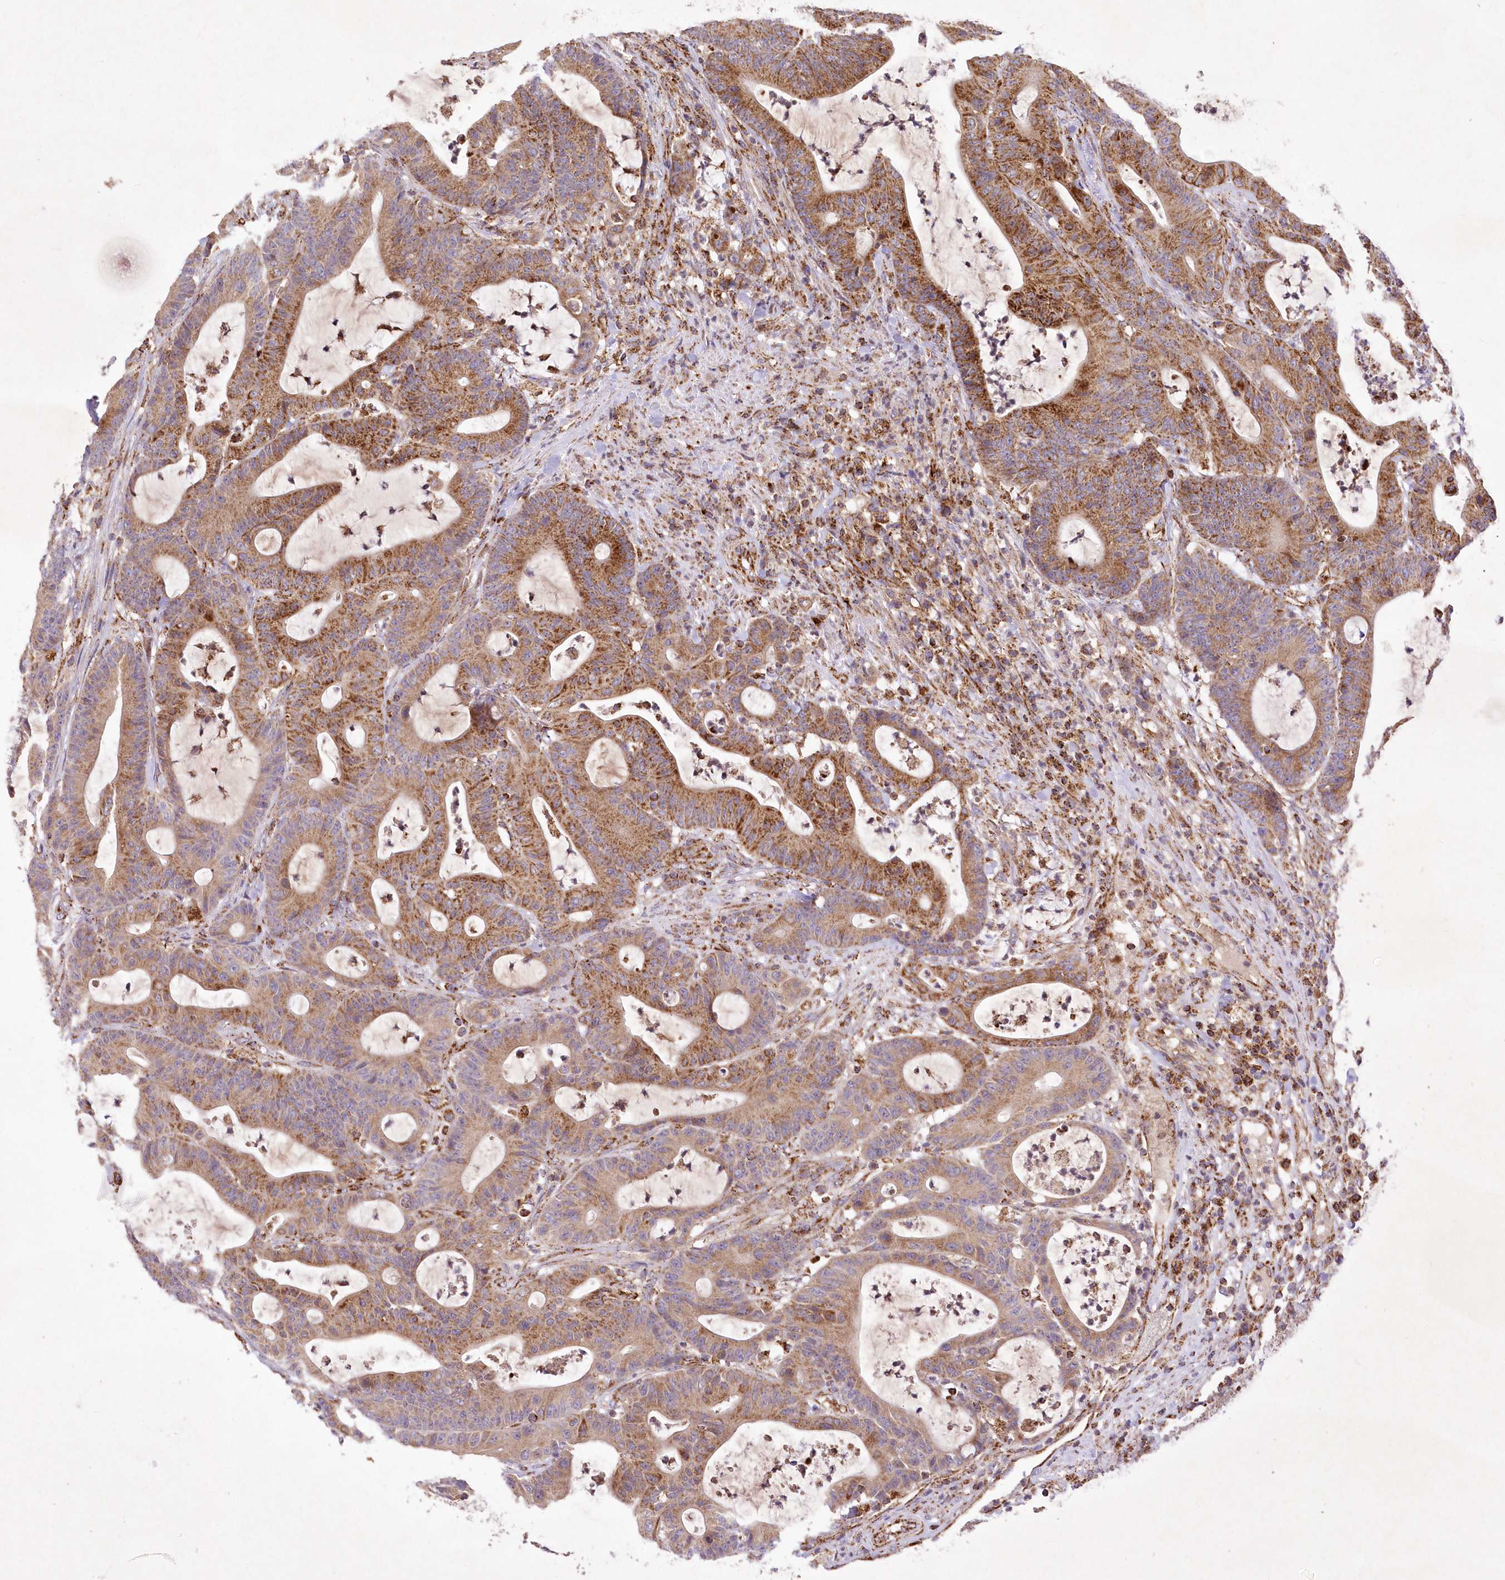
{"staining": {"intensity": "strong", "quantity": ">75%", "location": "cytoplasmic/membranous"}, "tissue": "colorectal cancer", "cell_type": "Tumor cells", "image_type": "cancer", "snomed": [{"axis": "morphology", "description": "Adenocarcinoma, NOS"}, {"axis": "topography", "description": "Colon"}], "caption": "Adenocarcinoma (colorectal) stained for a protein (brown) displays strong cytoplasmic/membranous positive expression in approximately >75% of tumor cells.", "gene": "ASNSD1", "patient": {"sex": "female", "age": 84}}